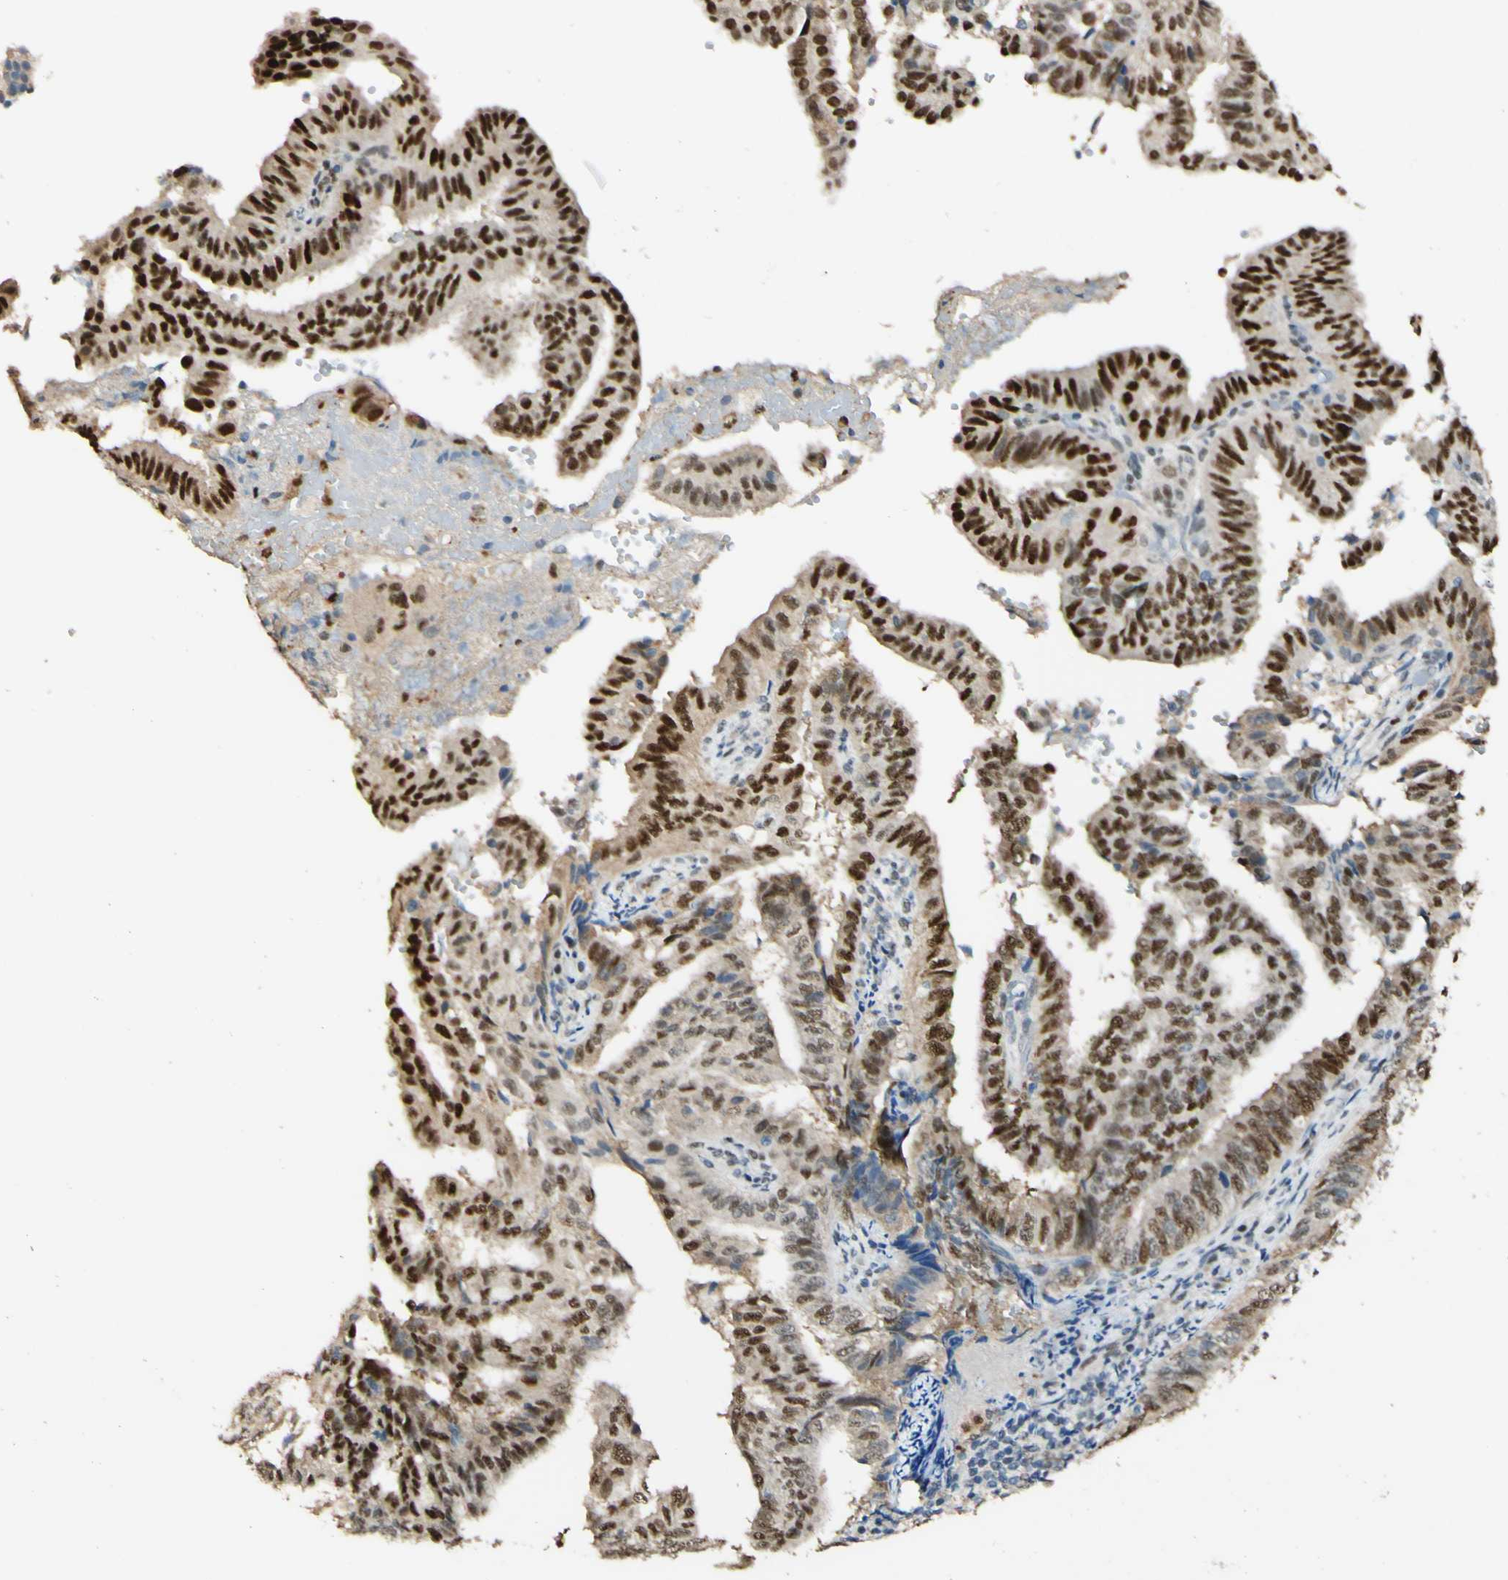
{"staining": {"intensity": "strong", "quantity": "25%-75%", "location": "nuclear"}, "tissue": "endometrial cancer", "cell_type": "Tumor cells", "image_type": "cancer", "snomed": [{"axis": "morphology", "description": "Adenocarcinoma, NOS"}, {"axis": "topography", "description": "Endometrium"}], "caption": "IHC (DAB (3,3'-diaminobenzidine)) staining of human endometrial adenocarcinoma exhibits strong nuclear protein positivity in approximately 25%-75% of tumor cells. (DAB (3,3'-diaminobenzidine) = brown stain, brightfield microscopy at high magnification).", "gene": "MAP3K4", "patient": {"sex": "female", "age": 58}}